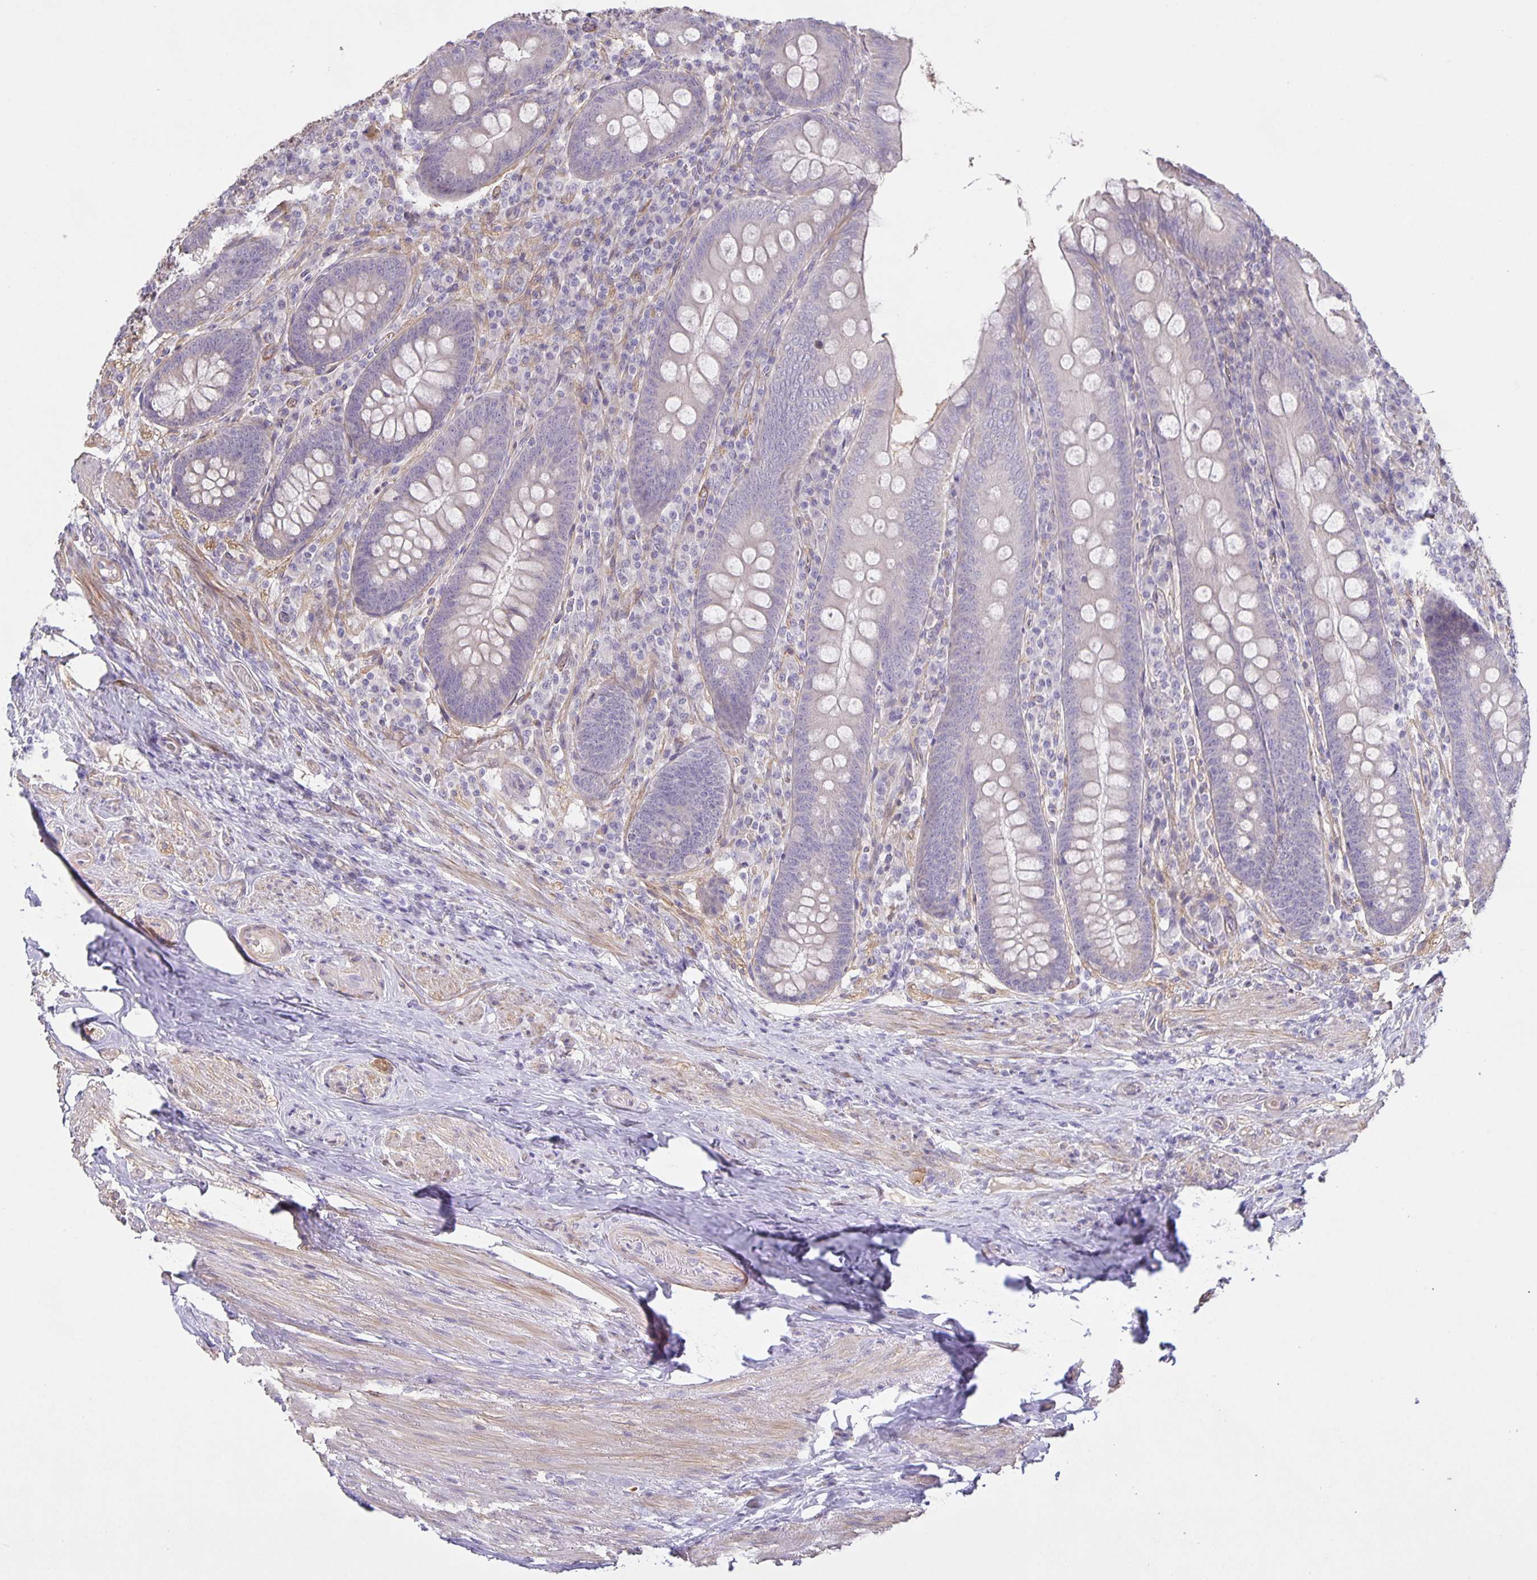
{"staining": {"intensity": "negative", "quantity": "none", "location": "none"}, "tissue": "appendix", "cell_type": "Glandular cells", "image_type": "normal", "snomed": [{"axis": "morphology", "description": "Normal tissue, NOS"}, {"axis": "topography", "description": "Appendix"}], "caption": "A high-resolution micrograph shows immunohistochemistry (IHC) staining of normal appendix, which shows no significant staining in glandular cells.", "gene": "SRCIN1", "patient": {"sex": "male", "age": 71}}